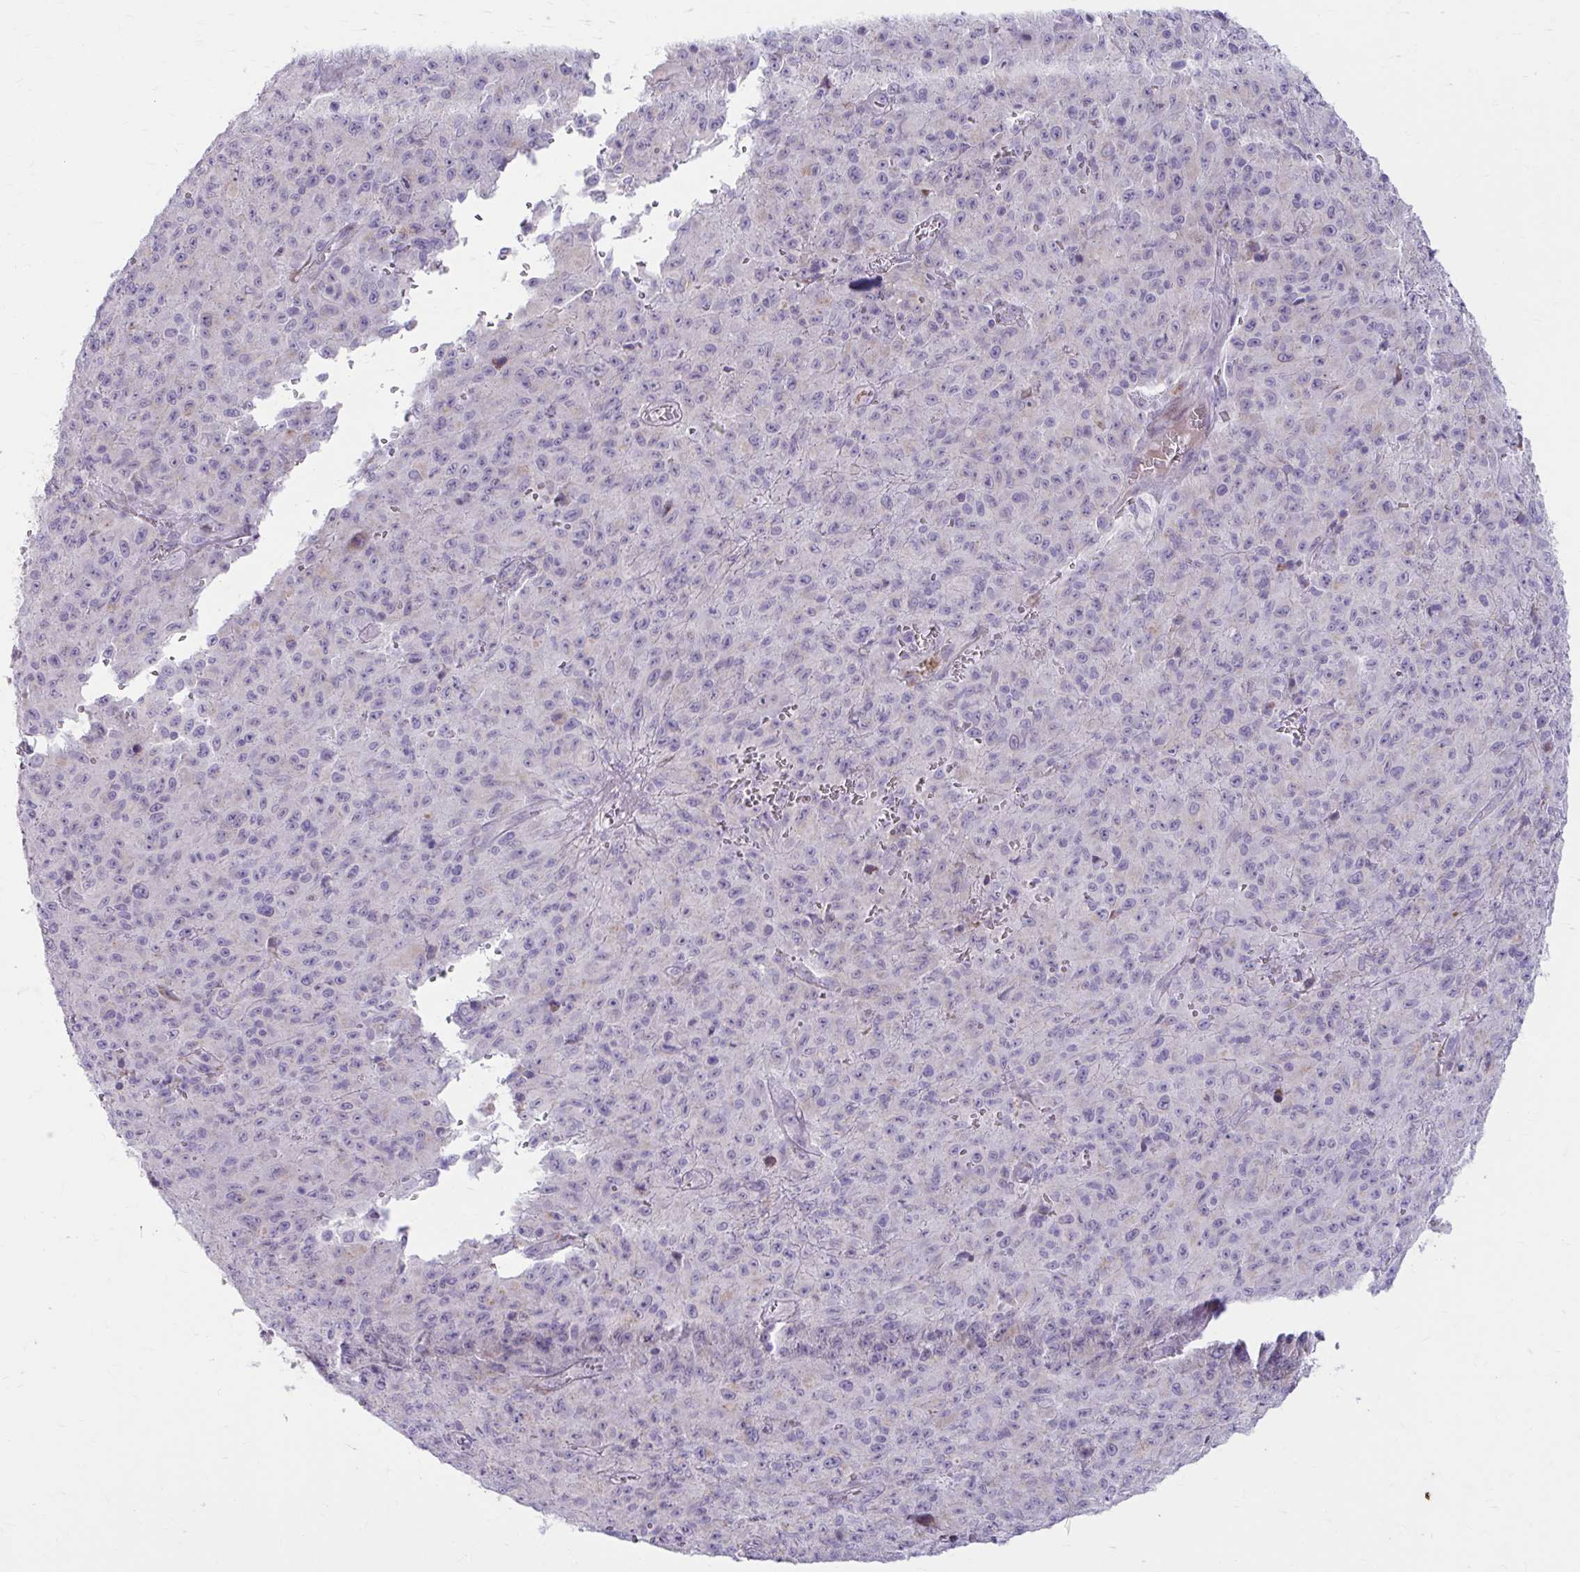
{"staining": {"intensity": "negative", "quantity": "none", "location": "none"}, "tissue": "melanoma", "cell_type": "Tumor cells", "image_type": "cancer", "snomed": [{"axis": "morphology", "description": "Malignant melanoma, NOS"}, {"axis": "topography", "description": "Skin"}], "caption": "High magnification brightfield microscopy of melanoma stained with DAB (brown) and counterstained with hematoxylin (blue): tumor cells show no significant positivity.", "gene": "MSMO1", "patient": {"sex": "male", "age": 46}}